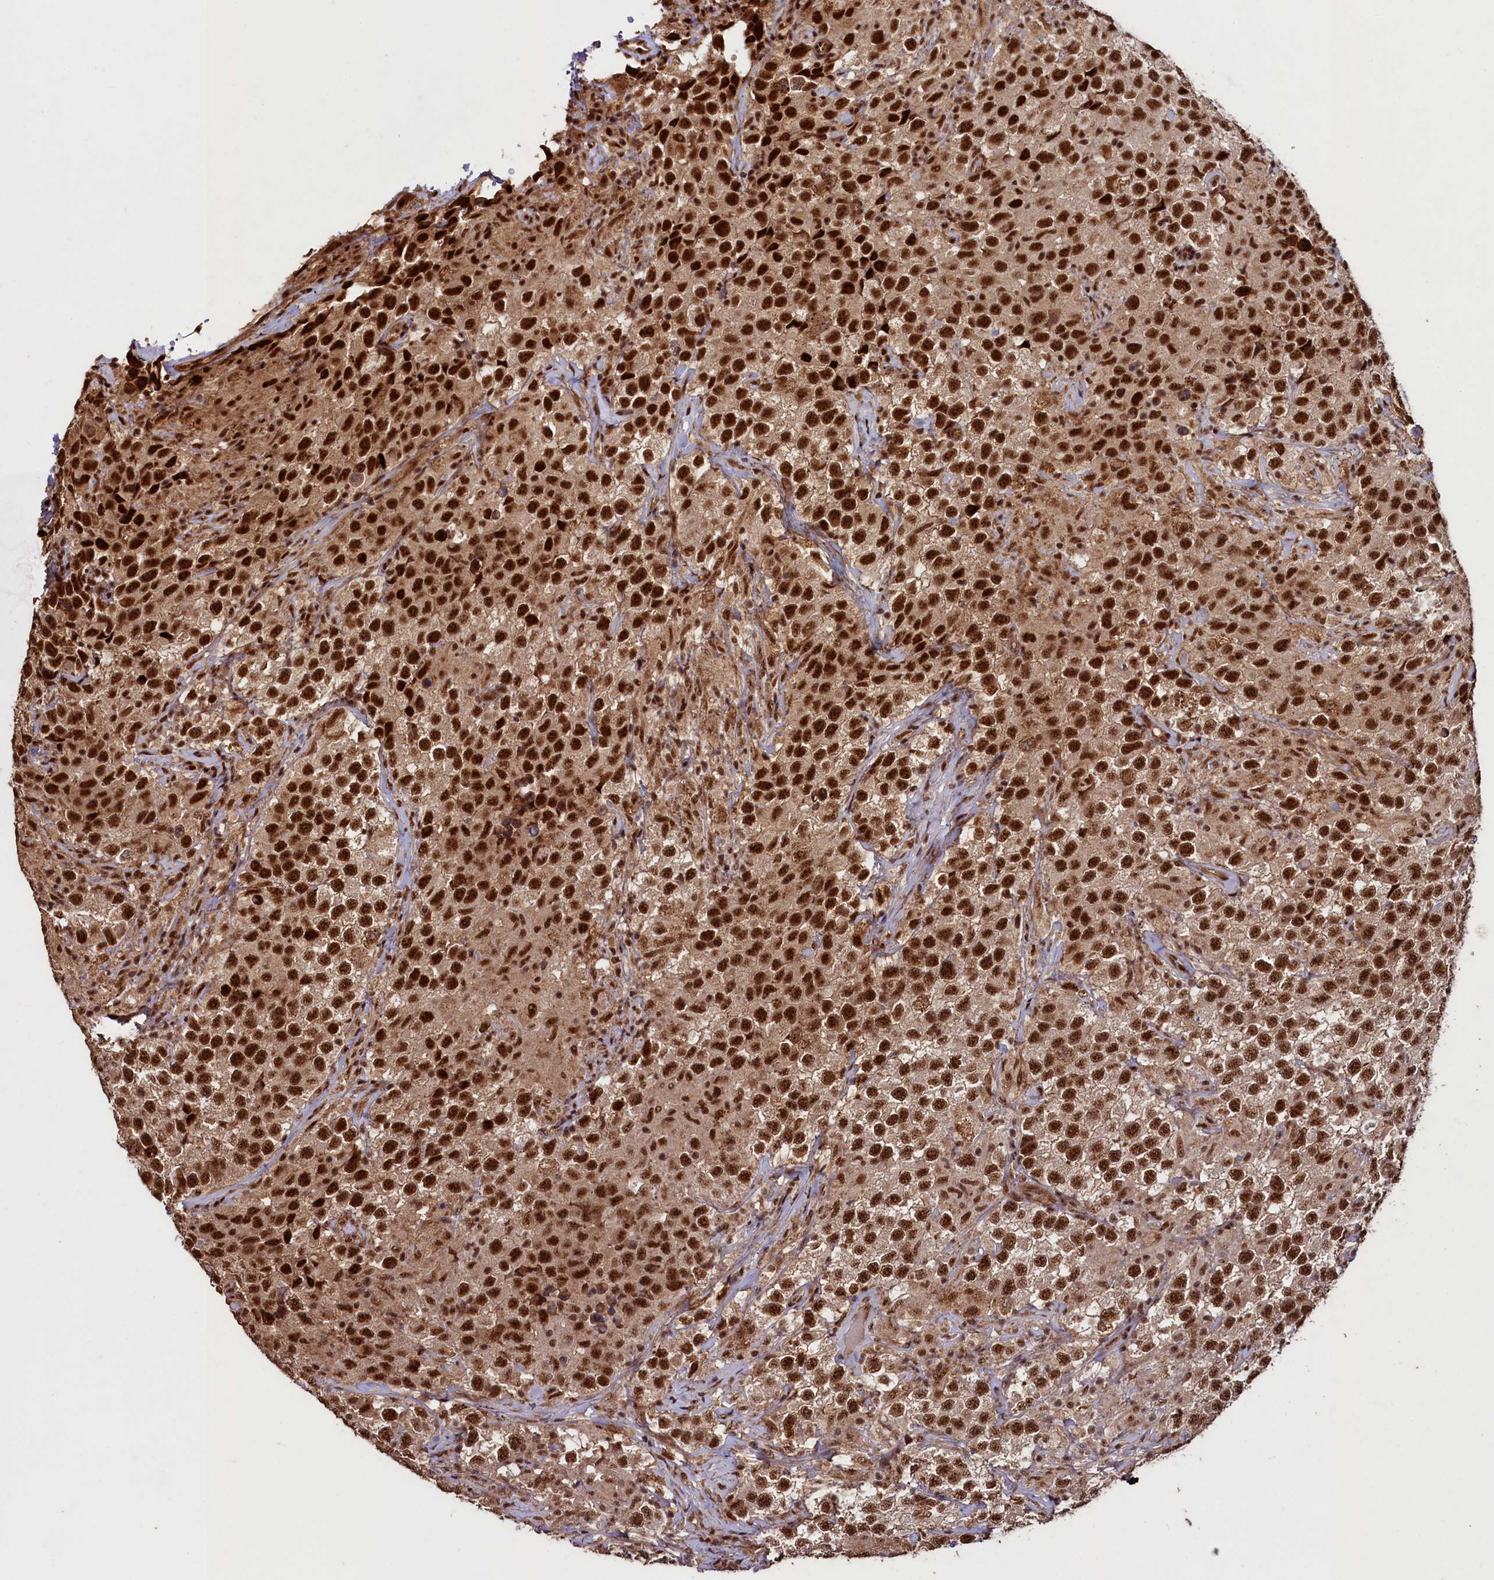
{"staining": {"intensity": "strong", "quantity": ">75%", "location": "nuclear"}, "tissue": "testis cancer", "cell_type": "Tumor cells", "image_type": "cancer", "snomed": [{"axis": "morphology", "description": "Seminoma, NOS"}, {"axis": "topography", "description": "Testis"}], "caption": "Protein expression analysis of human testis cancer reveals strong nuclear expression in about >75% of tumor cells.", "gene": "SFSWAP", "patient": {"sex": "male", "age": 46}}